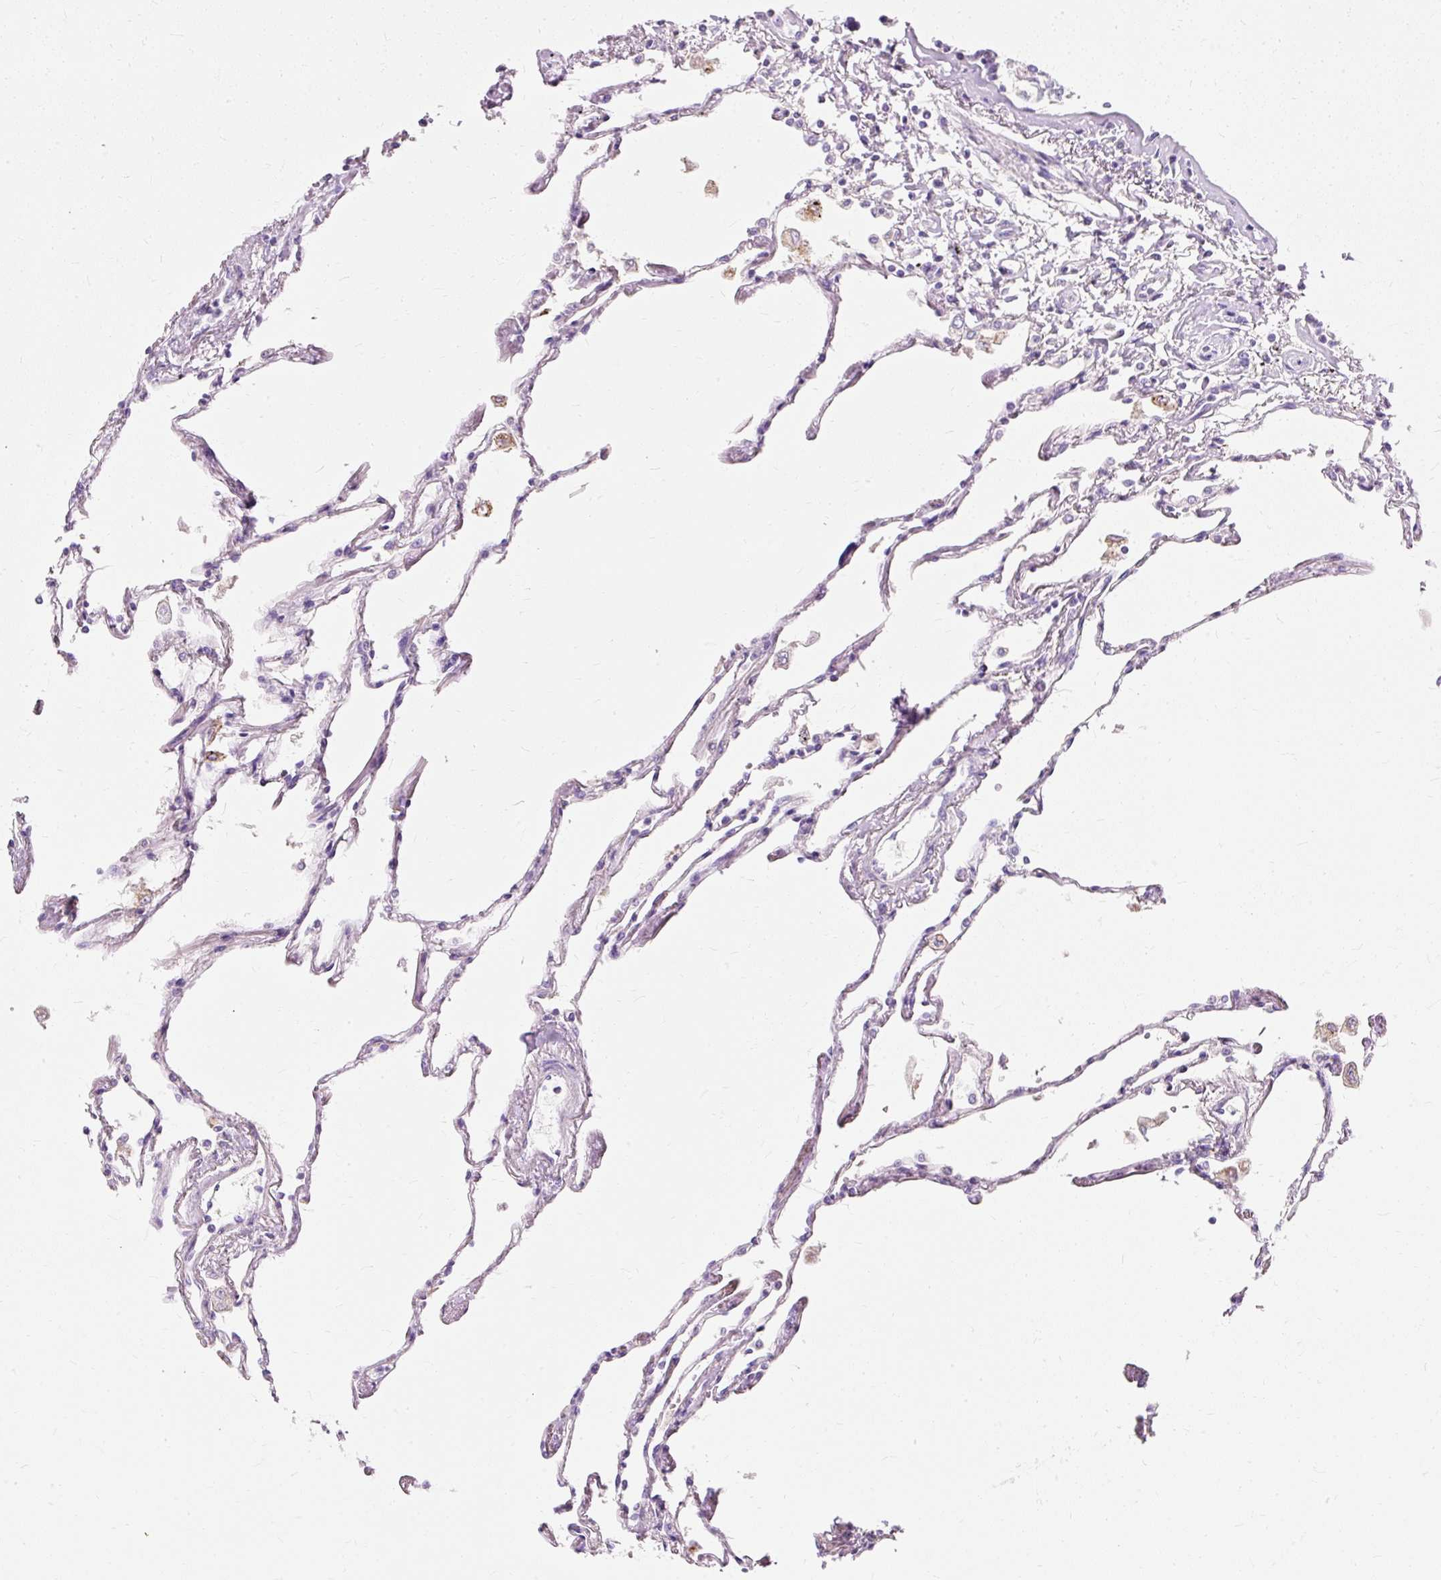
{"staining": {"intensity": "negative", "quantity": "none", "location": "none"}, "tissue": "lung", "cell_type": "Alveolar cells", "image_type": "normal", "snomed": [{"axis": "morphology", "description": "Normal tissue, NOS"}, {"axis": "topography", "description": "Lung"}], "caption": "Immunohistochemistry (IHC) of normal lung shows no staining in alveolar cells. (DAB IHC with hematoxylin counter stain).", "gene": "CLDN25", "patient": {"sex": "female", "age": 67}}